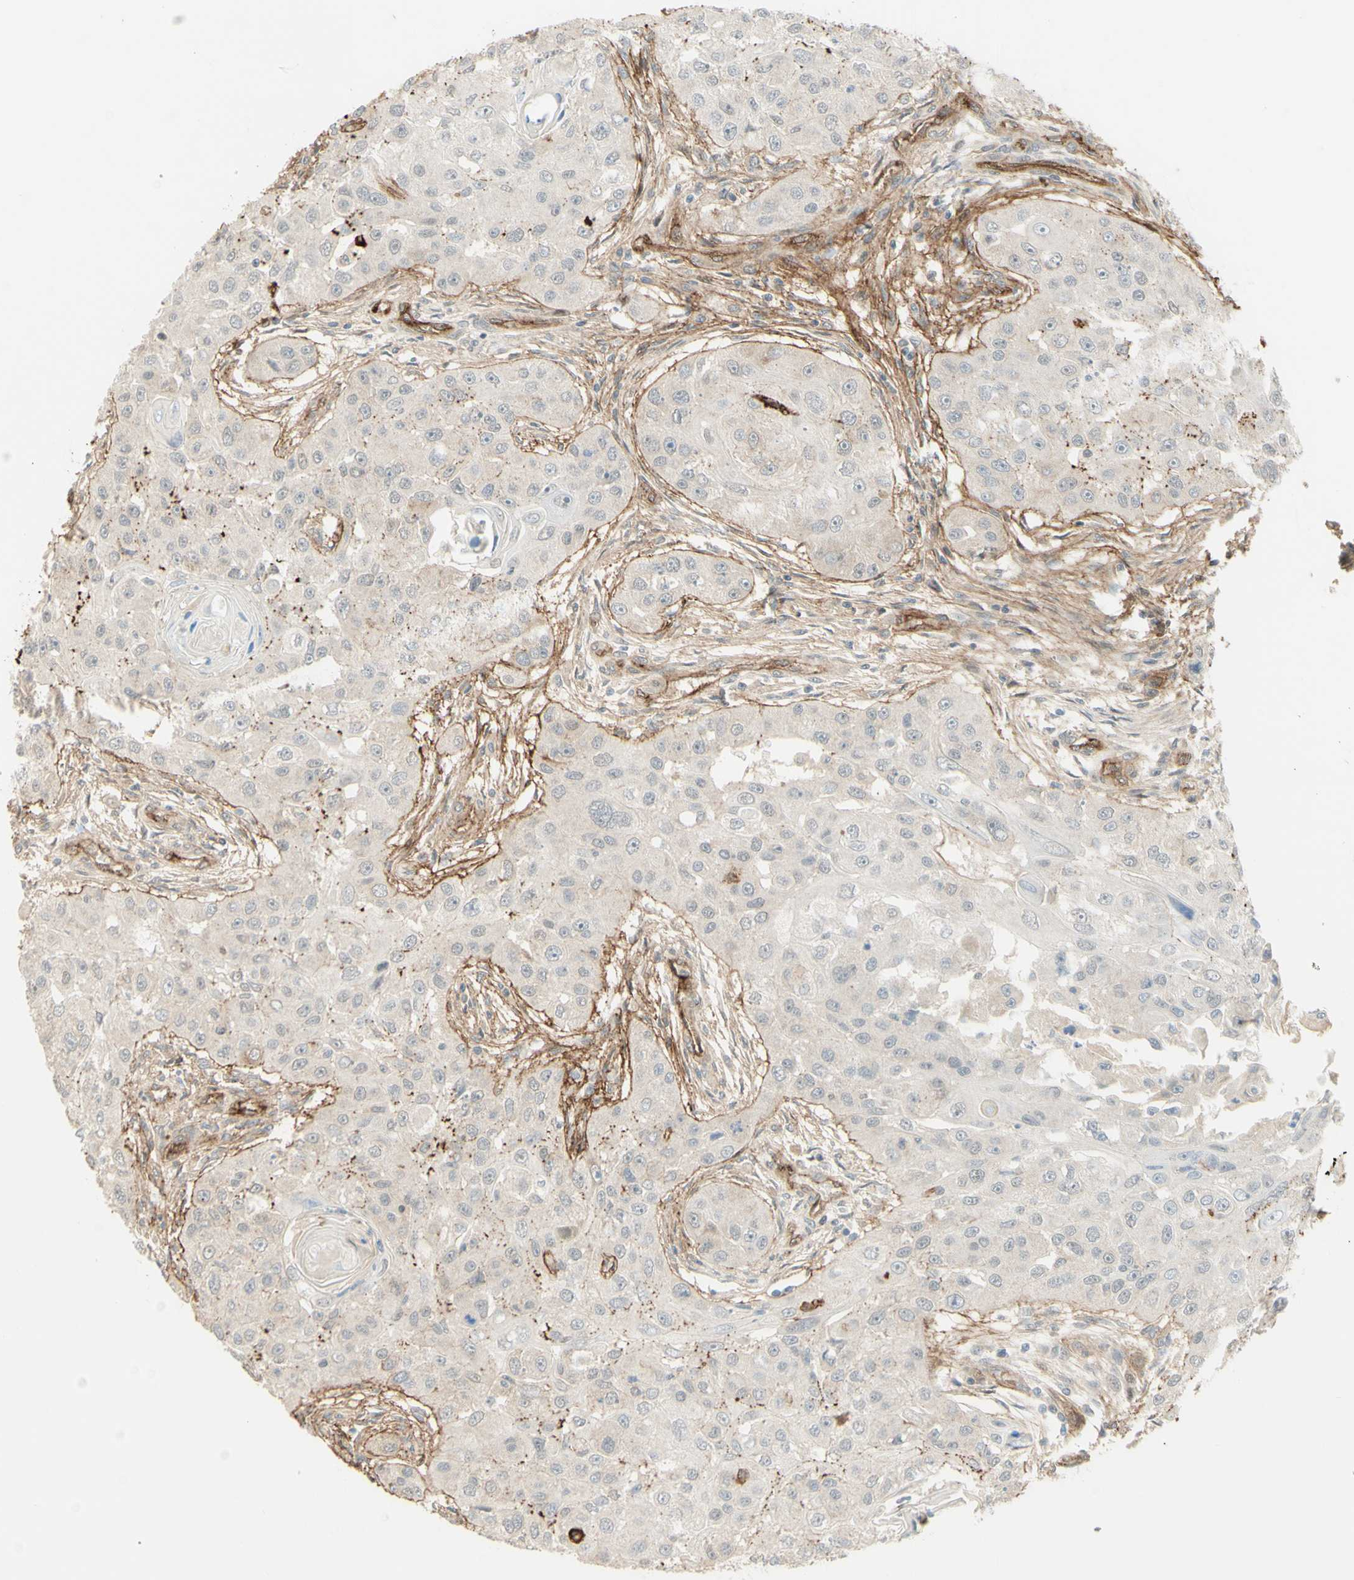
{"staining": {"intensity": "negative", "quantity": "none", "location": "none"}, "tissue": "head and neck cancer", "cell_type": "Tumor cells", "image_type": "cancer", "snomed": [{"axis": "morphology", "description": "Normal tissue, NOS"}, {"axis": "morphology", "description": "Squamous cell carcinoma, NOS"}, {"axis": "topography", "description": "Skeletal muscle"}, {"axis": "topography", "description": "Head-Neck"}], "caption": "The immunohistochemistry image has no significant staining in tumor cells of head and neck cancer (squamous cell carcinoma) tissue.", "gene": "ANGPT2", "patient": {"sex": "male", "age": 51}}